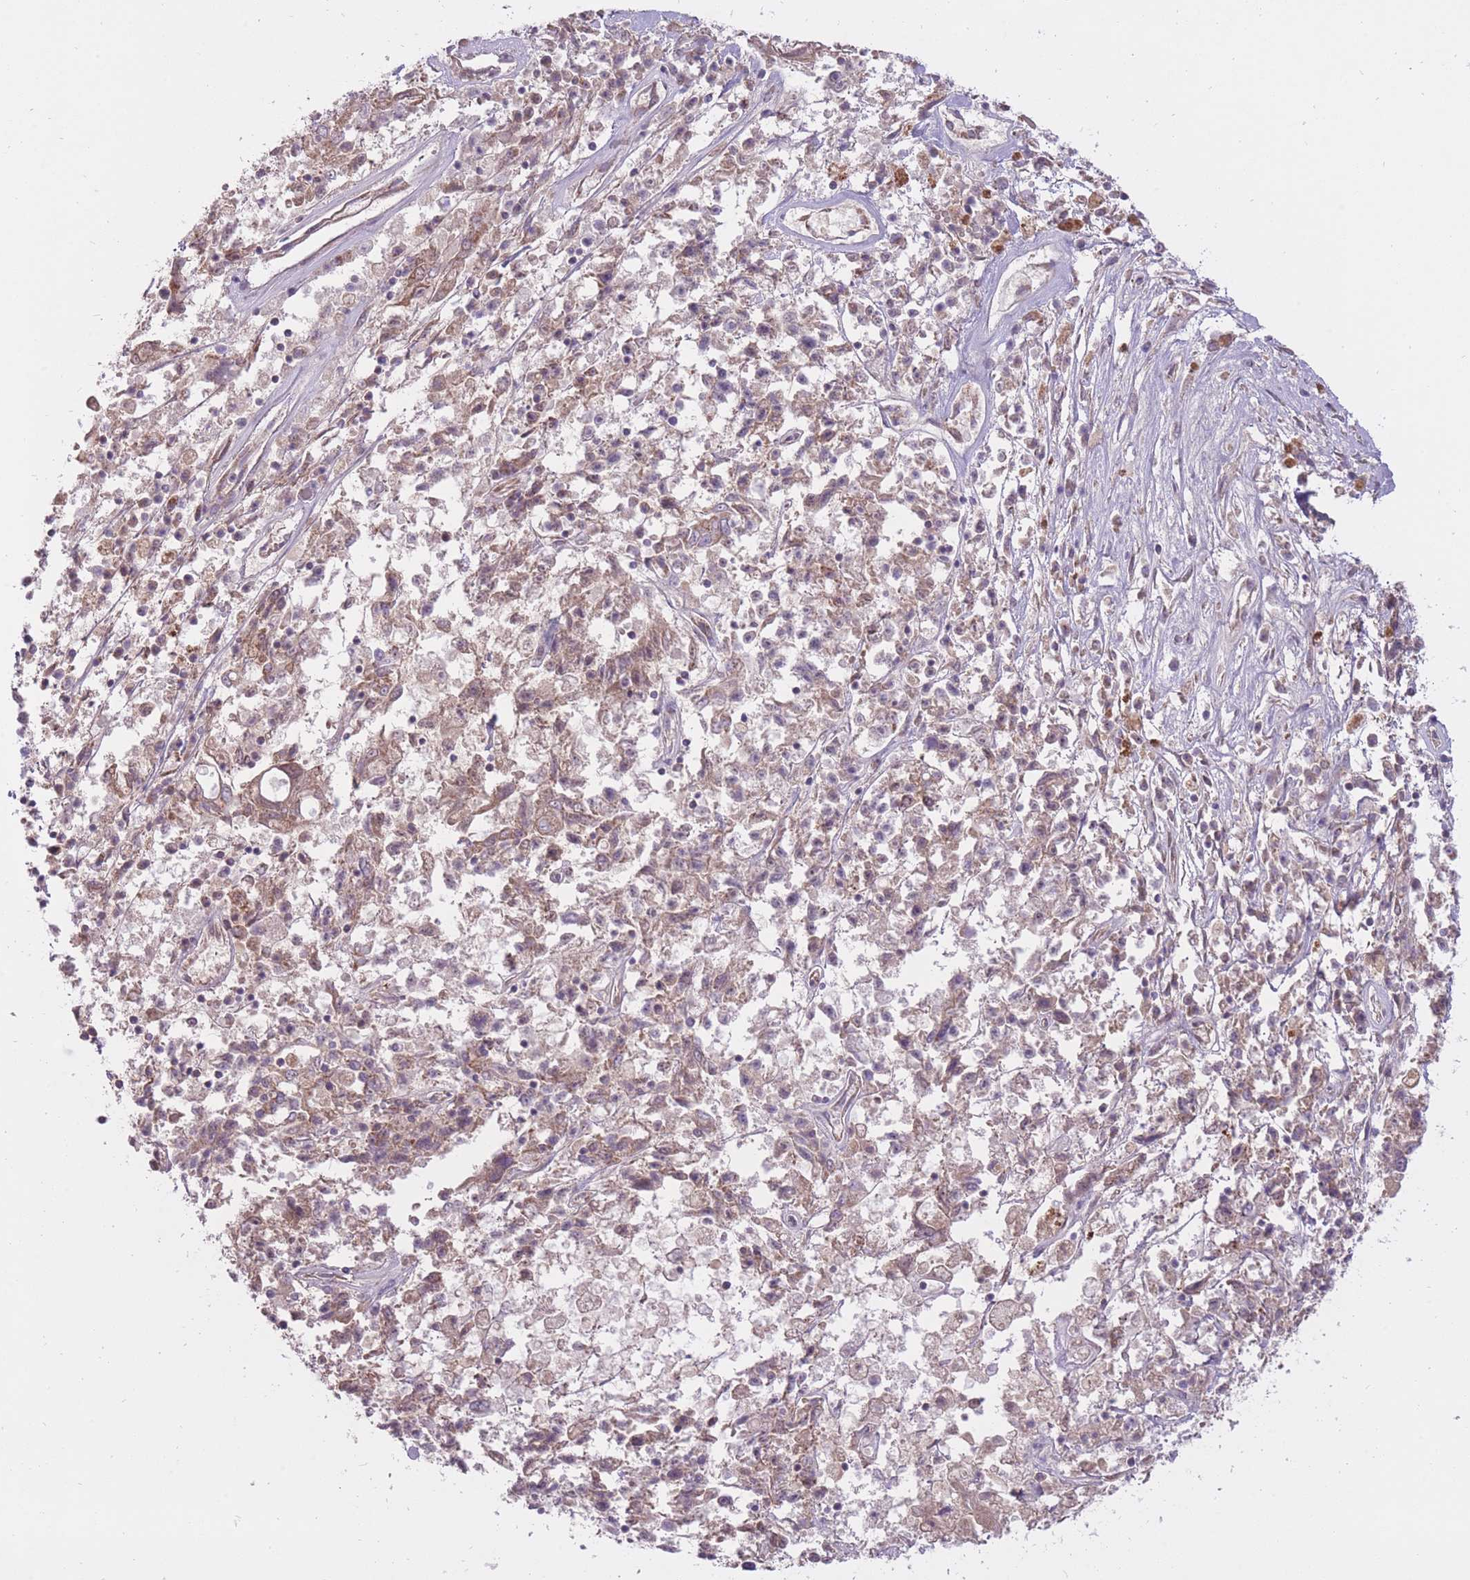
{"staining": {"intensity": "weak", "quantity": ">75%", "location": "cytoplasmic/membranous"}, "tissue": "ovarian cancer", "cell_type": "Tumor cells", "image_type": "cancer", "snomed": [{"axis": "morphology", "description": "Carcinoma, endometroid"}, {"axis": "topography", "description": "Ovary"}], "caption": "Endometroid carcinoma (ovarian) tissue displays weak cytoplasmic/membranous expression in about >75% of tumor cells, visualized by immunohistochemistry.", "gene": "LIN7C", "patient": {"sex": "female", "age": 62}}